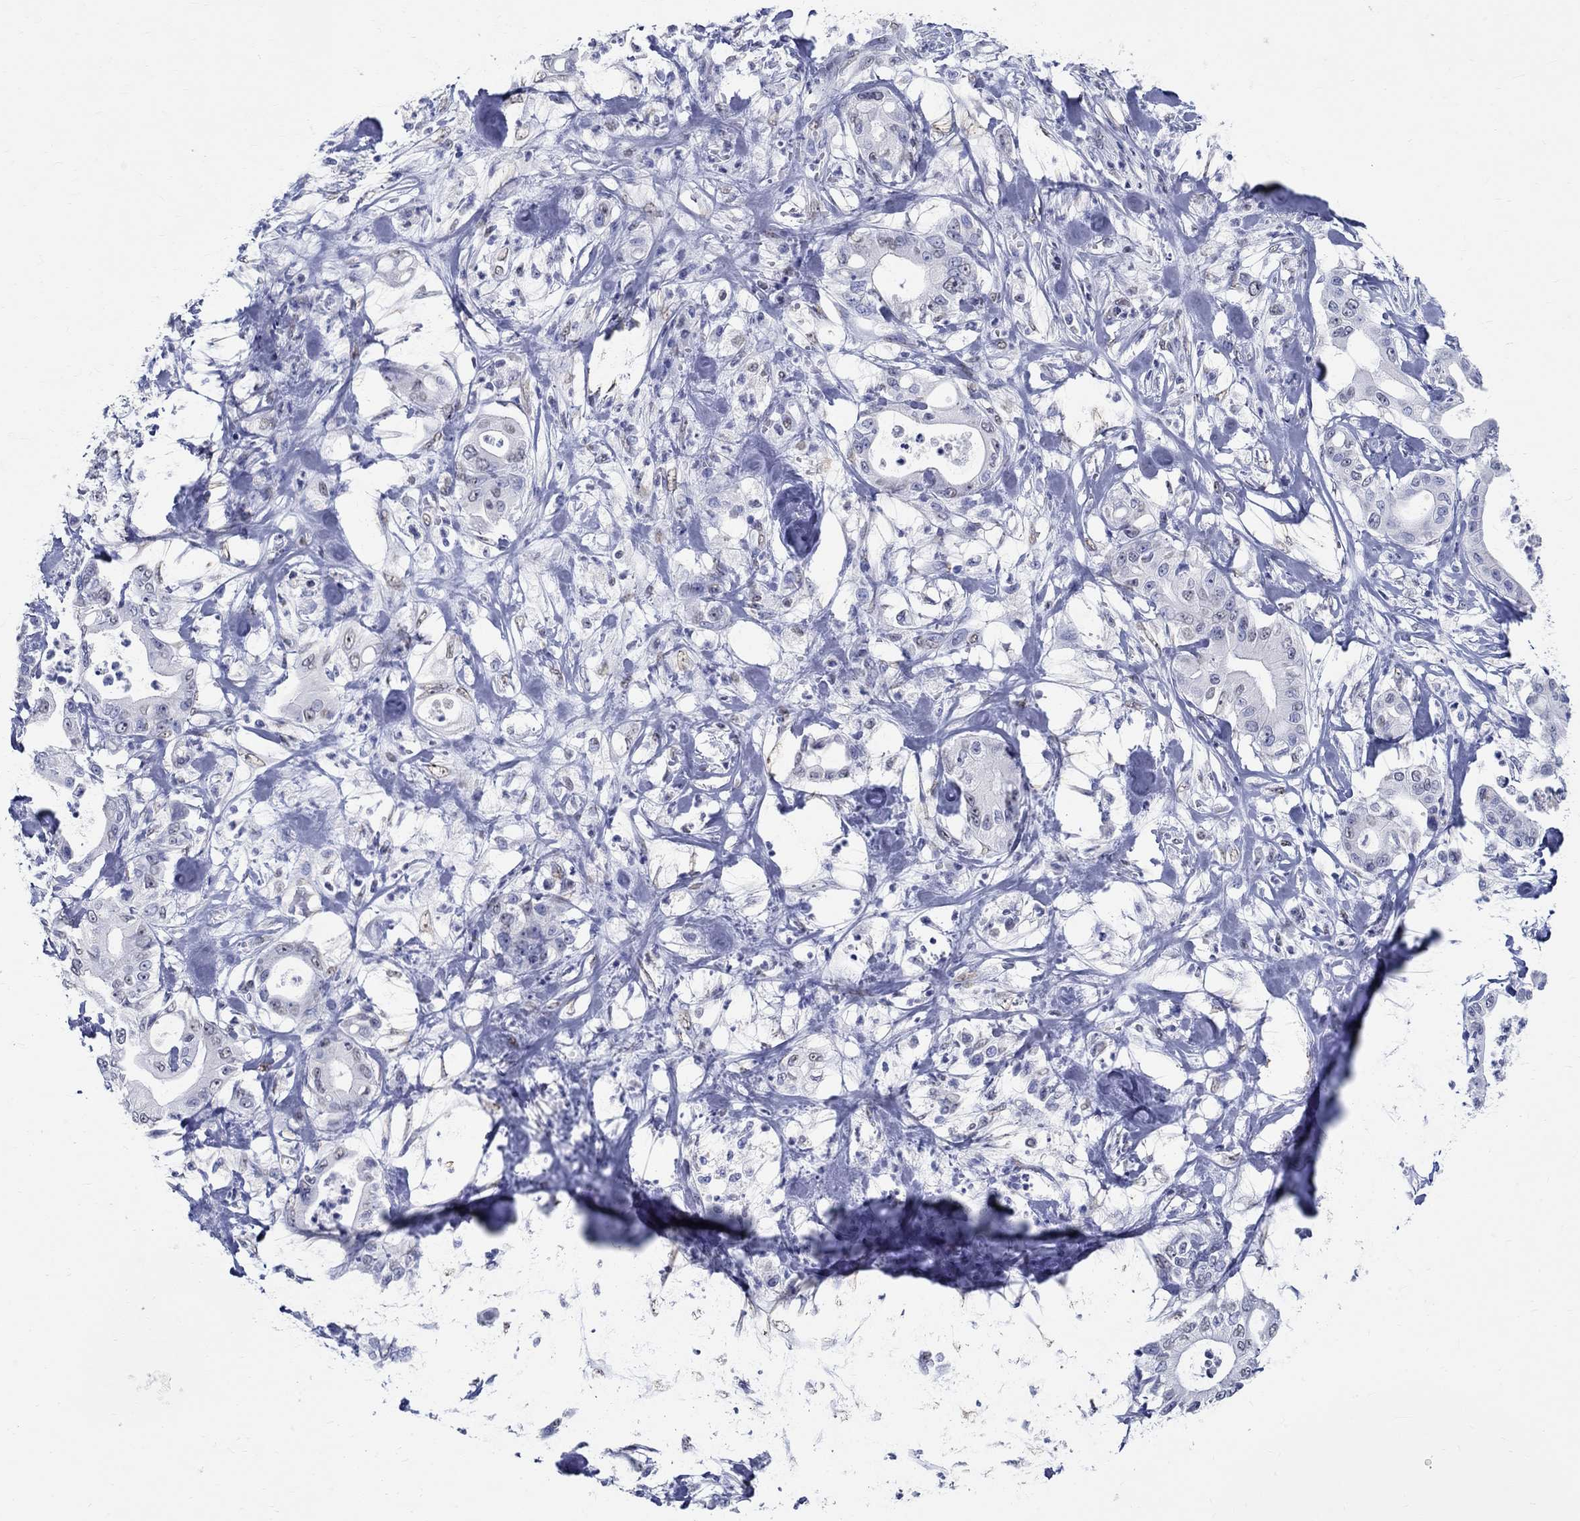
{"staining": {"intensity": "negative", "quantity": "none", "location": "none"}, "tissue": "pancreatic cancer", "cell_type": "Tumor cells", "image_type": "cancer", "snomed": [{"axis": "morphology", "description": "Adenocarcinoma, NOS"}, {"axis": "topography", "description": "Pancreas"}], "caption": "Protein analysis of pancreatic adenocarcinoma demonstrates no significant positivity in tumor cells. Nuclei are stained in blue.", "gene": "TSPAN16", "patient": {"sex": "male", "age": 71}}